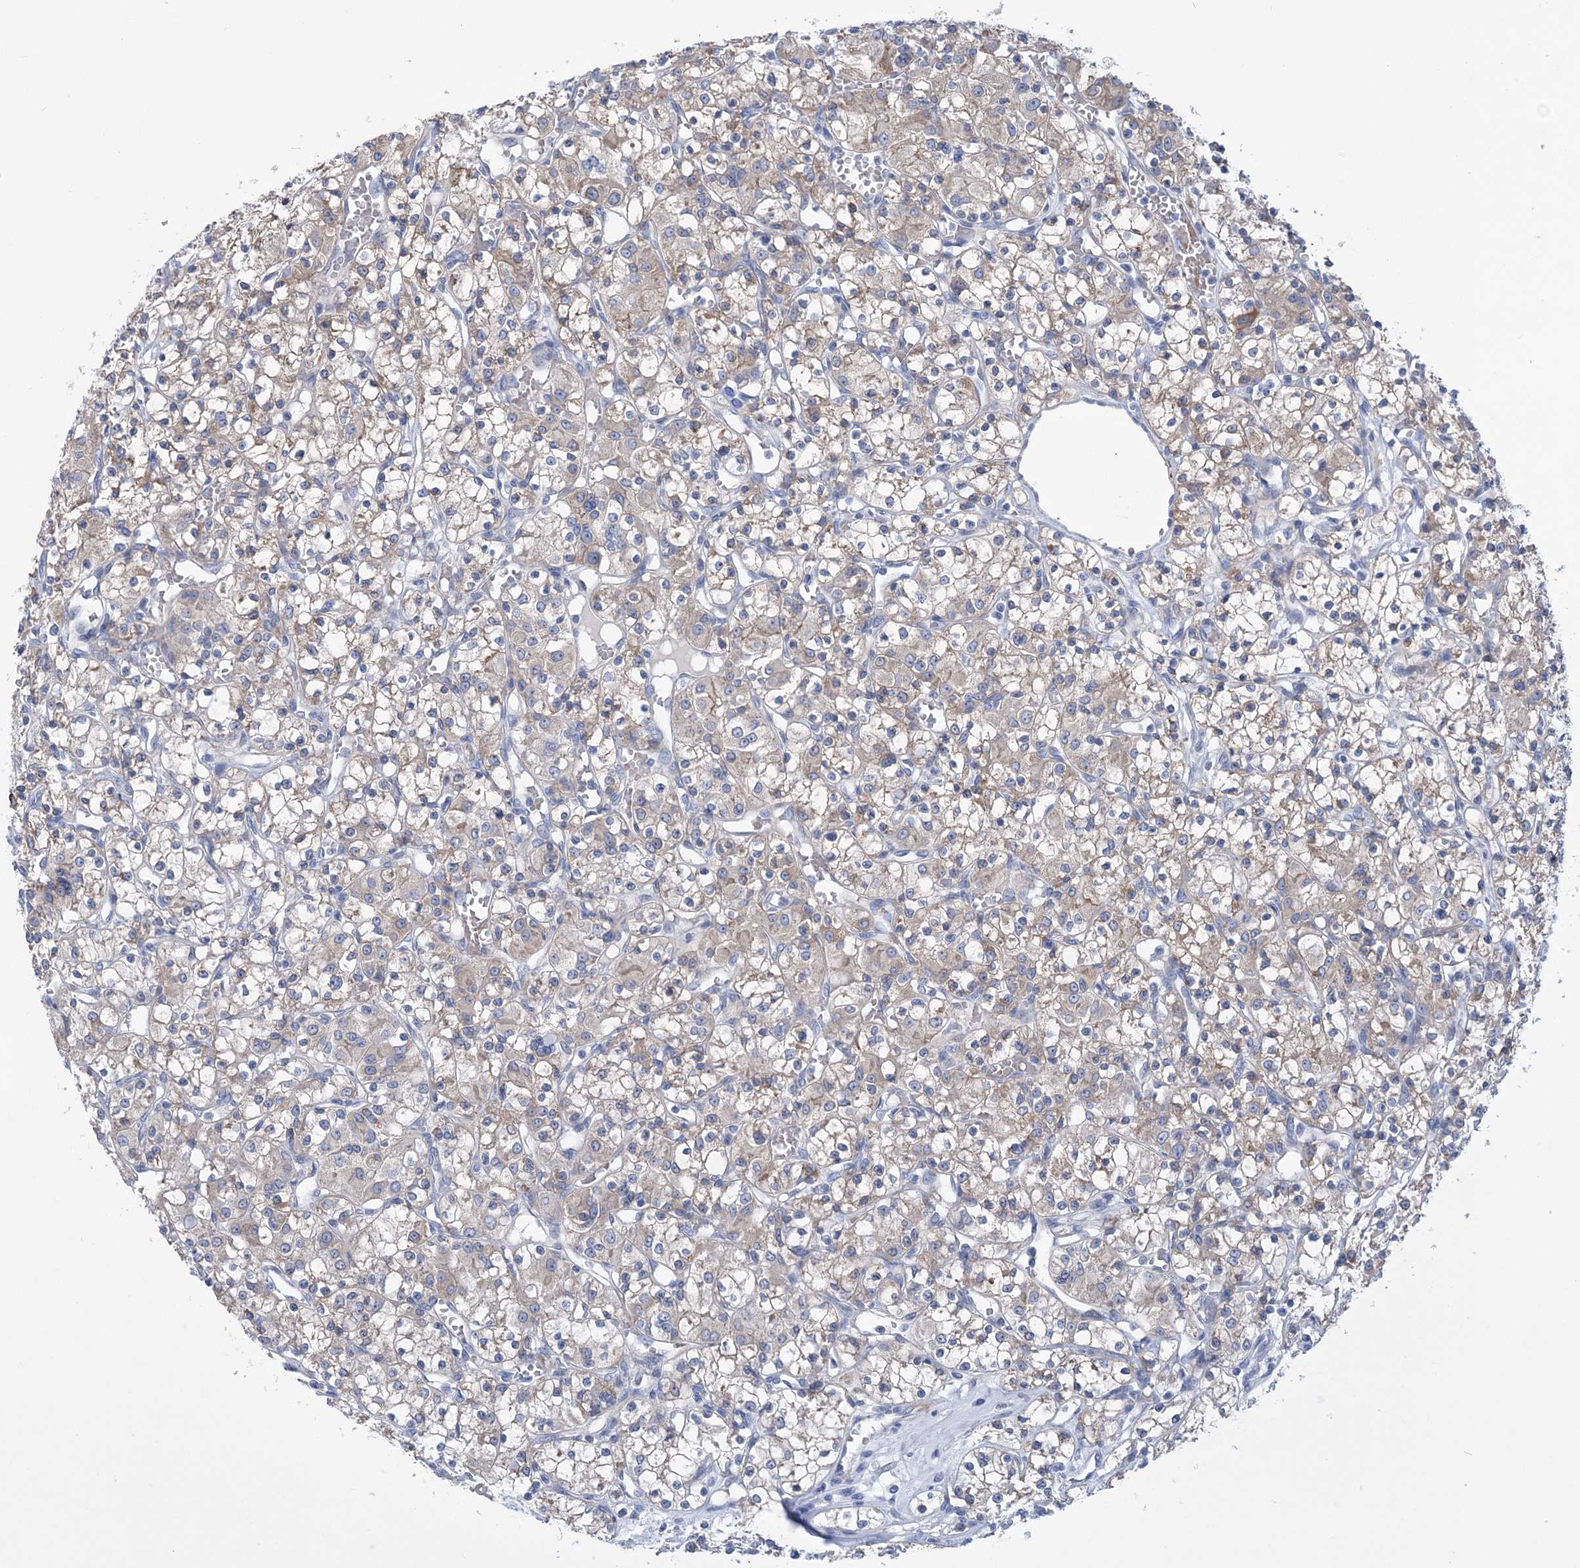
{"staining": {"intensity": "weak", "quantity": "25%-75%", "location": "cytoplasmic/membranous"}, "tissue": "renal cancer", "cell_type": "Tumor cells", "image_type": "cancer", "snomed": [{"axis": "morphology", "description": "Adenocarcinoma, NOS"}, {"axis": "topography", "description": "Kidney"}], "caption": "There is low levels of weak cytoplasmic/membranous staining in tumor cells of adenocarcinoma (renal), as demonstrated by immunohistochemical staining (brown color).", "gene": "WDR74", "patient": {"sex": "female", "age": 59}}